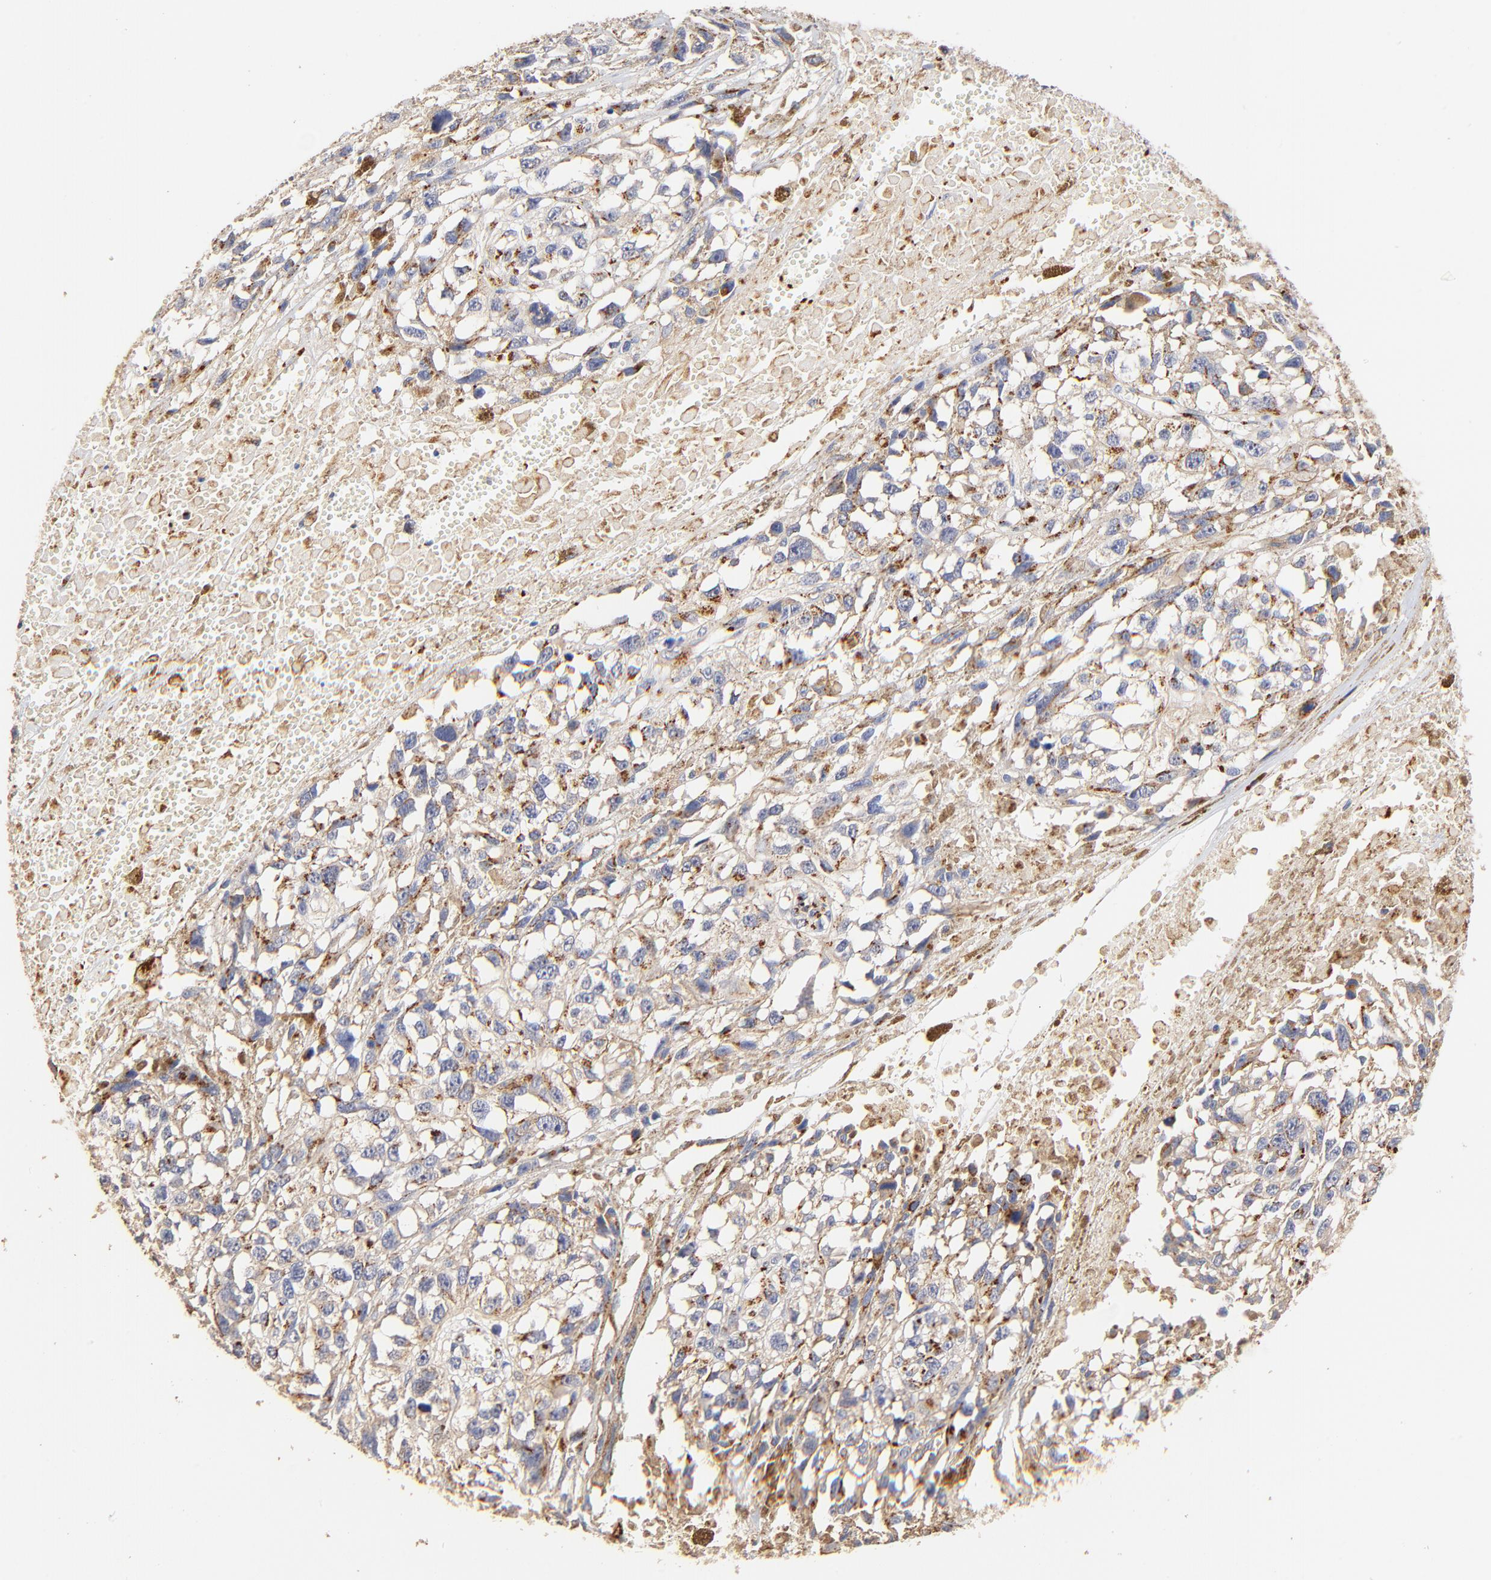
{"staining": {"intensity": "weak", "quantity": "<25%", "location": "cytoplasmic/membranous"}, "tissue": "melanoma", "cell_type": "Tumor cells", "image_type": "cancer", "snomed": [{"axis": "morphology", "description": "Malignant melanoma, Metastatic site"}, {"axis": "topography", "description": "Lymph node"}], "caption": "Immunohistochemical staining of malignant melanoma (metastatic site) shows no significant expression in tumor cells.", "gene": "FMNL3", "patient": {"sex": "male", "age": 59}}